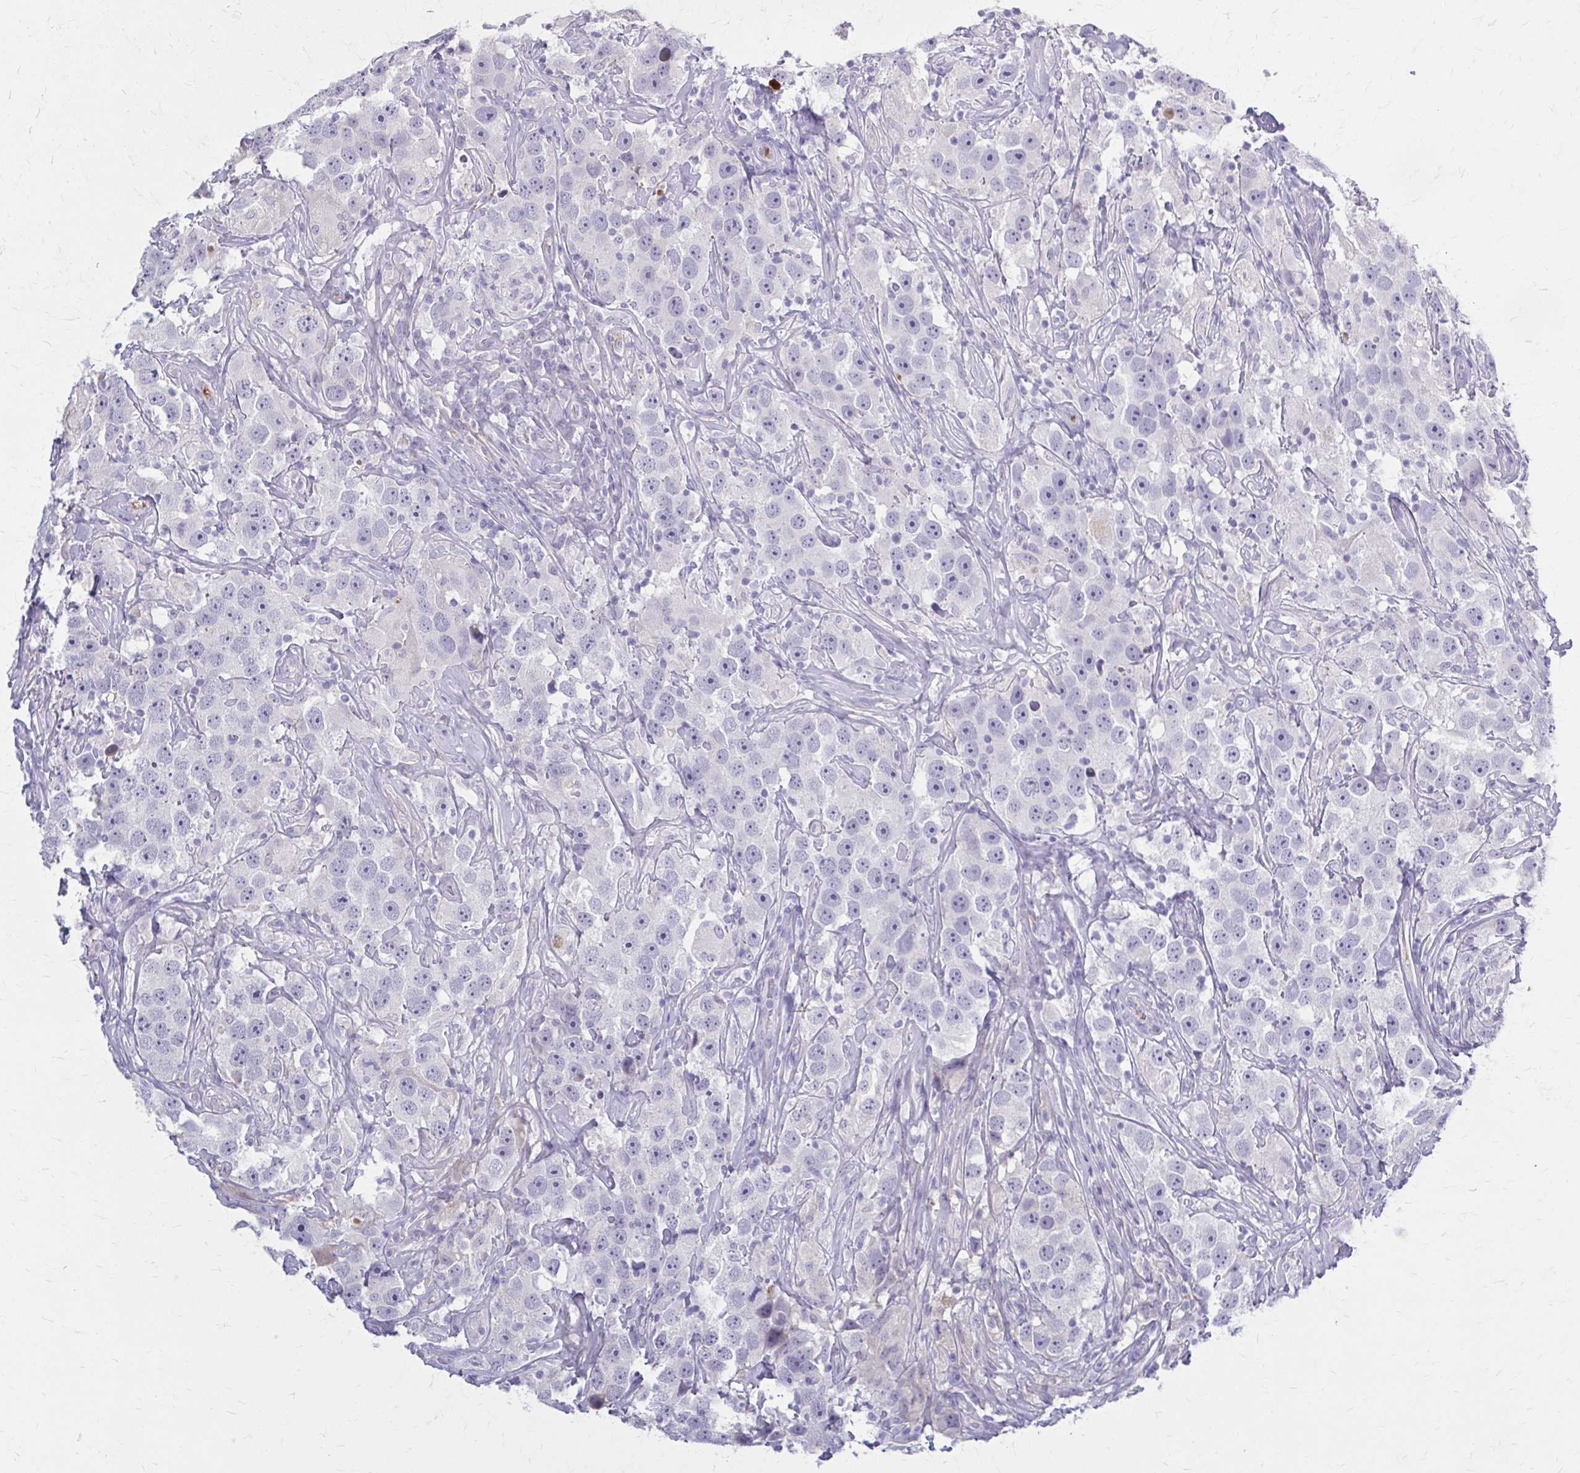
{"staining": {"intensity": "negative", "quantity": "none", "location": "none"}, "tissue": "testis cancer", "cell_type": "Tumor cells", "image_type": "cancer", "snomed": [{"axis": "morphology", "description": "Seminoma, NOS"}, {"axis": "topography", "description": "Testis"}], "caption": "Tumor cells show no significant staining in testis cancer (seminoma). The staining is performed using DAB (3,3'-diaminobenzidine) brown chromogen with nuclei counter-stained in using hematoxylin.", "gene": "SERPIND1", "patient": {"sex": "male", "age": 49}}